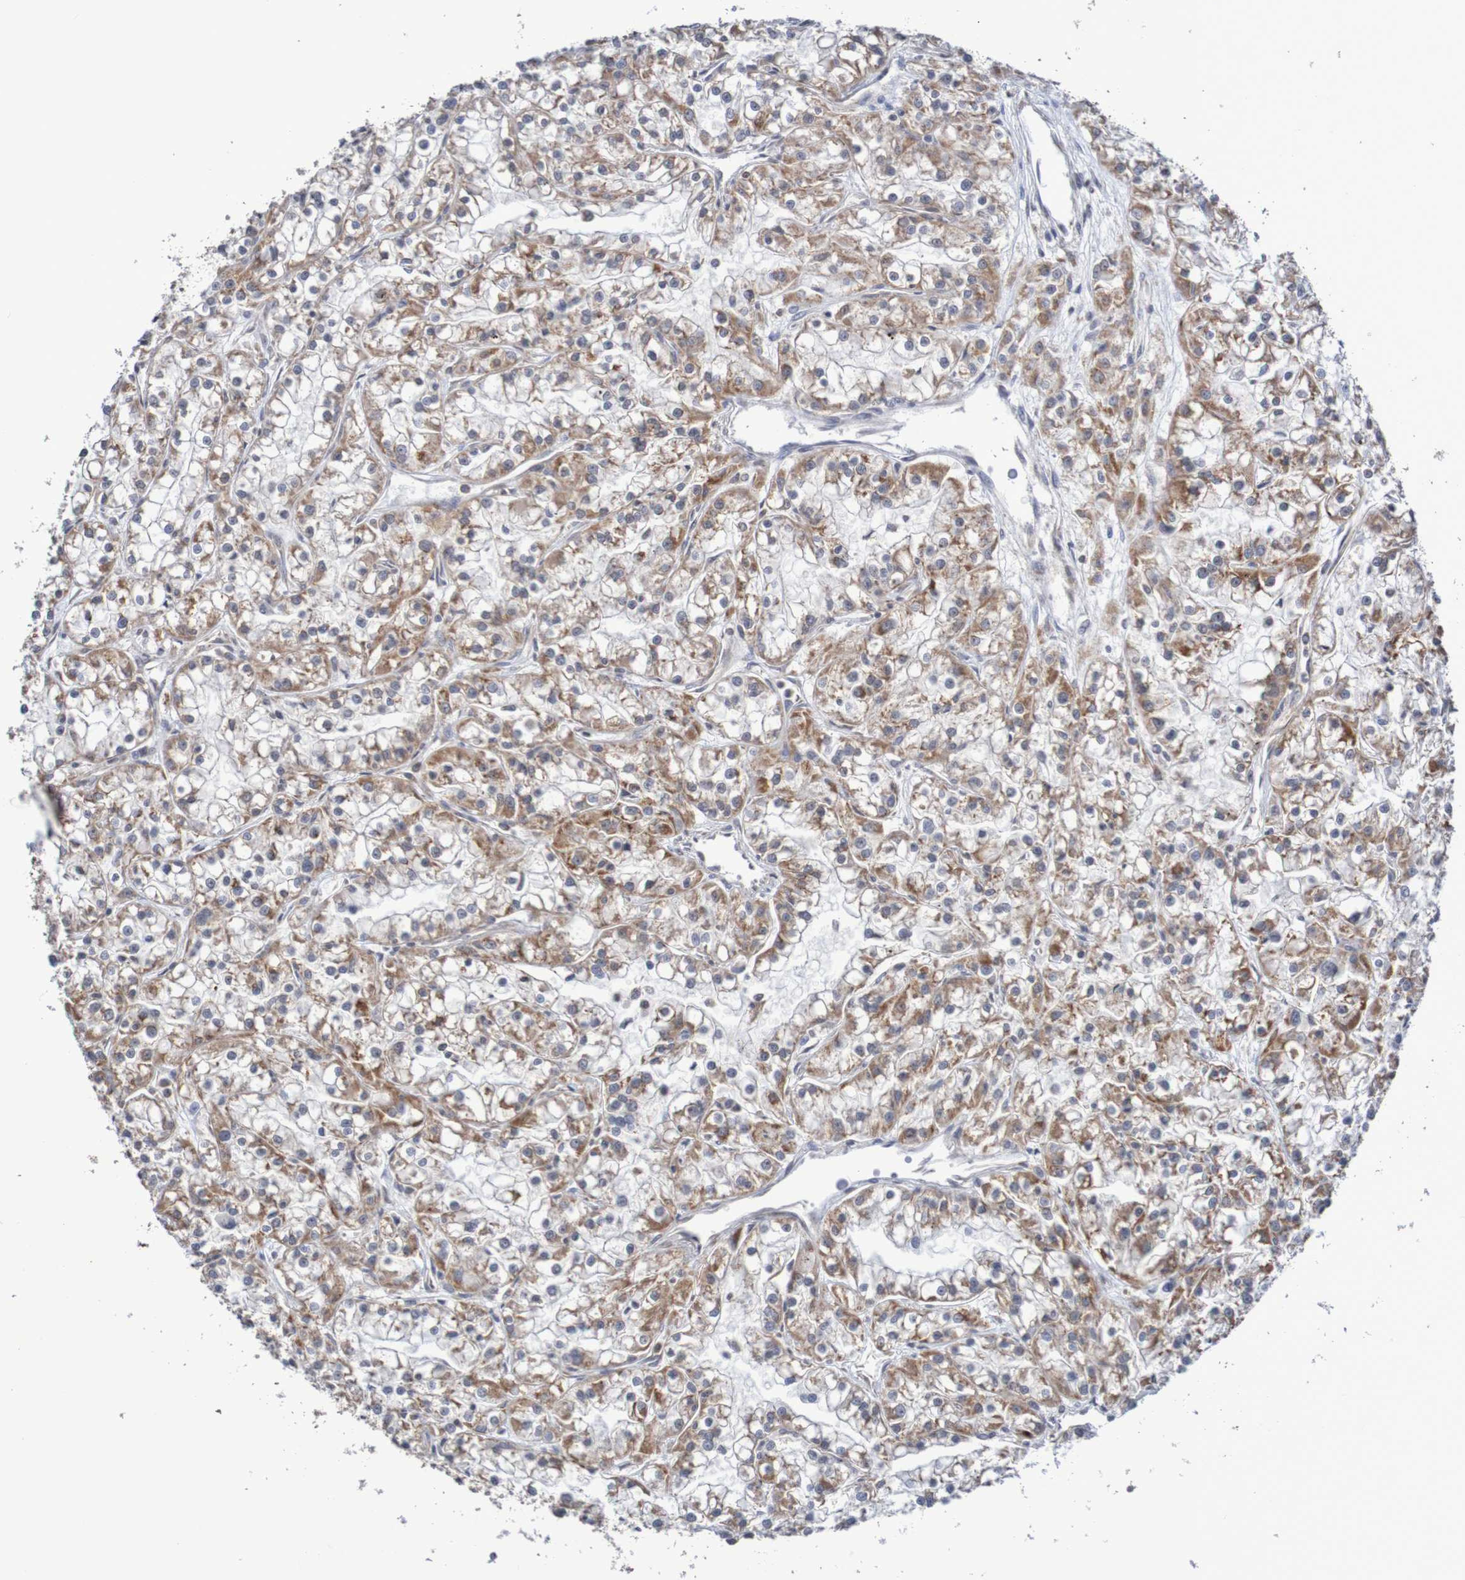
{"staining": {"intensity": "moderate", "quantity": ">75%", "location": "cytoplasmic/membranous"}, "tissue": "renal cancer", "cell_type": "Tumor cells", "image_type": "cancer", "snomed": [{"axis": "morphology", "description": "Adenocarcinoma, NOS"}, {"axis": "topography", "description": "Kidney"}], "caption": "Brown immunohistochemical staining in human adenocarcinoma (renal) displays moderate cytoplasmic/membranous staining in approximately >75% of tumor cells. The staining was performed using DAB to visualize the protein expression in brown, while the nuclei were stained in blue with hematoxylin (Magnification: 20x).", "gene": "DVL1", "patient": {"sex": "female", "age": 52}}